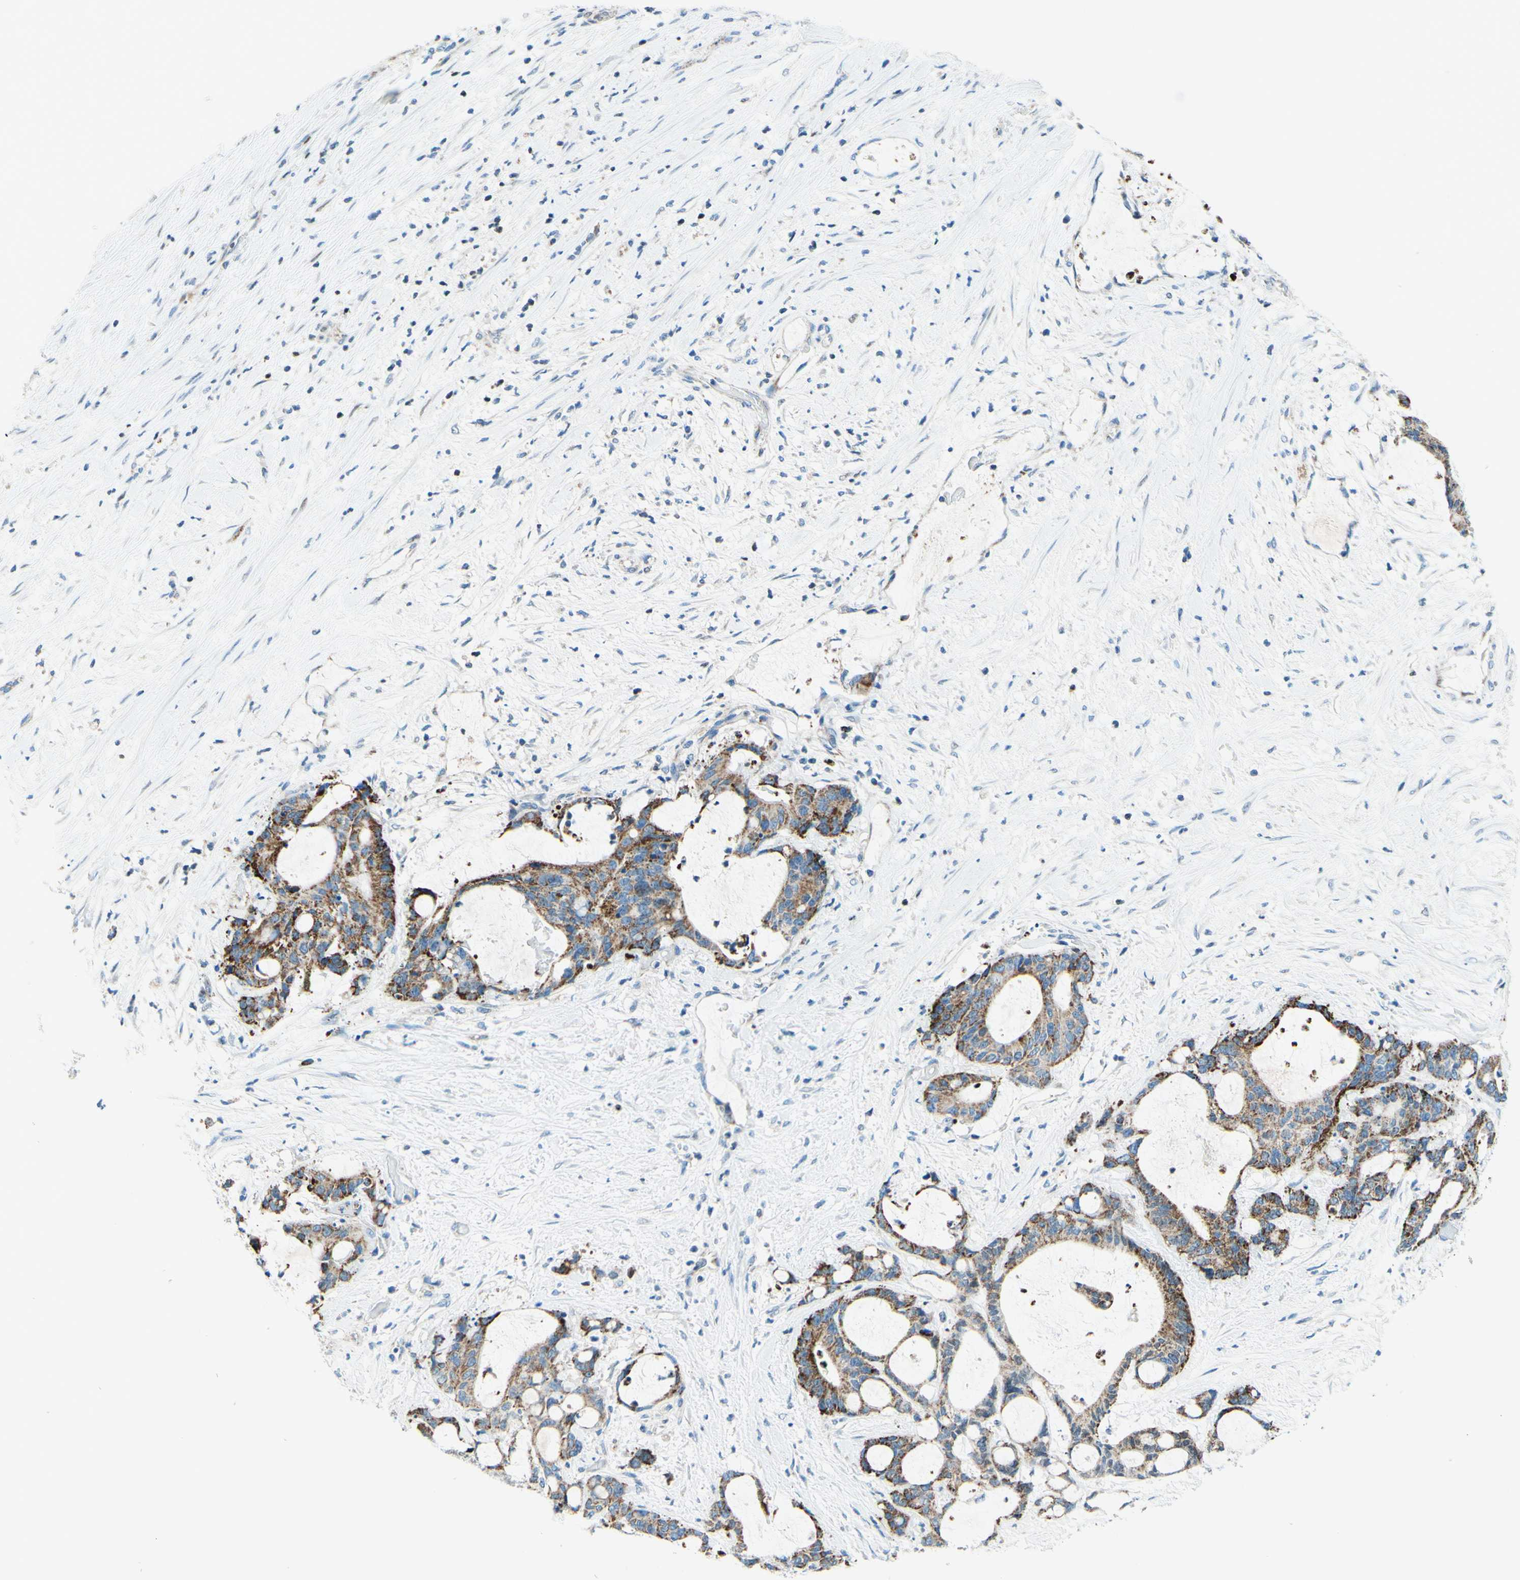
{"staining": {"intensity": "moderate", "quantity": ">75%", "location": "cytoplasmic/membranous"}, "tissue": "liver cancer", "cell_type": "Tumor cells", "image_type": "cancer", "snomed": [{"axis": "morphology", "description": "Cholangiocarcinoma"}, {"axis": "topography", "description": "Liver"}], "caption": "This image displays immunohistochemistry (IHC) staining of liver cancer (cholangiocarcinoma), with medium moderate cytoplasmic/membranous expression in about >75% of tumor cells.", "gene": "CBX7", "patient": {"sex": "female", "age": 73}}